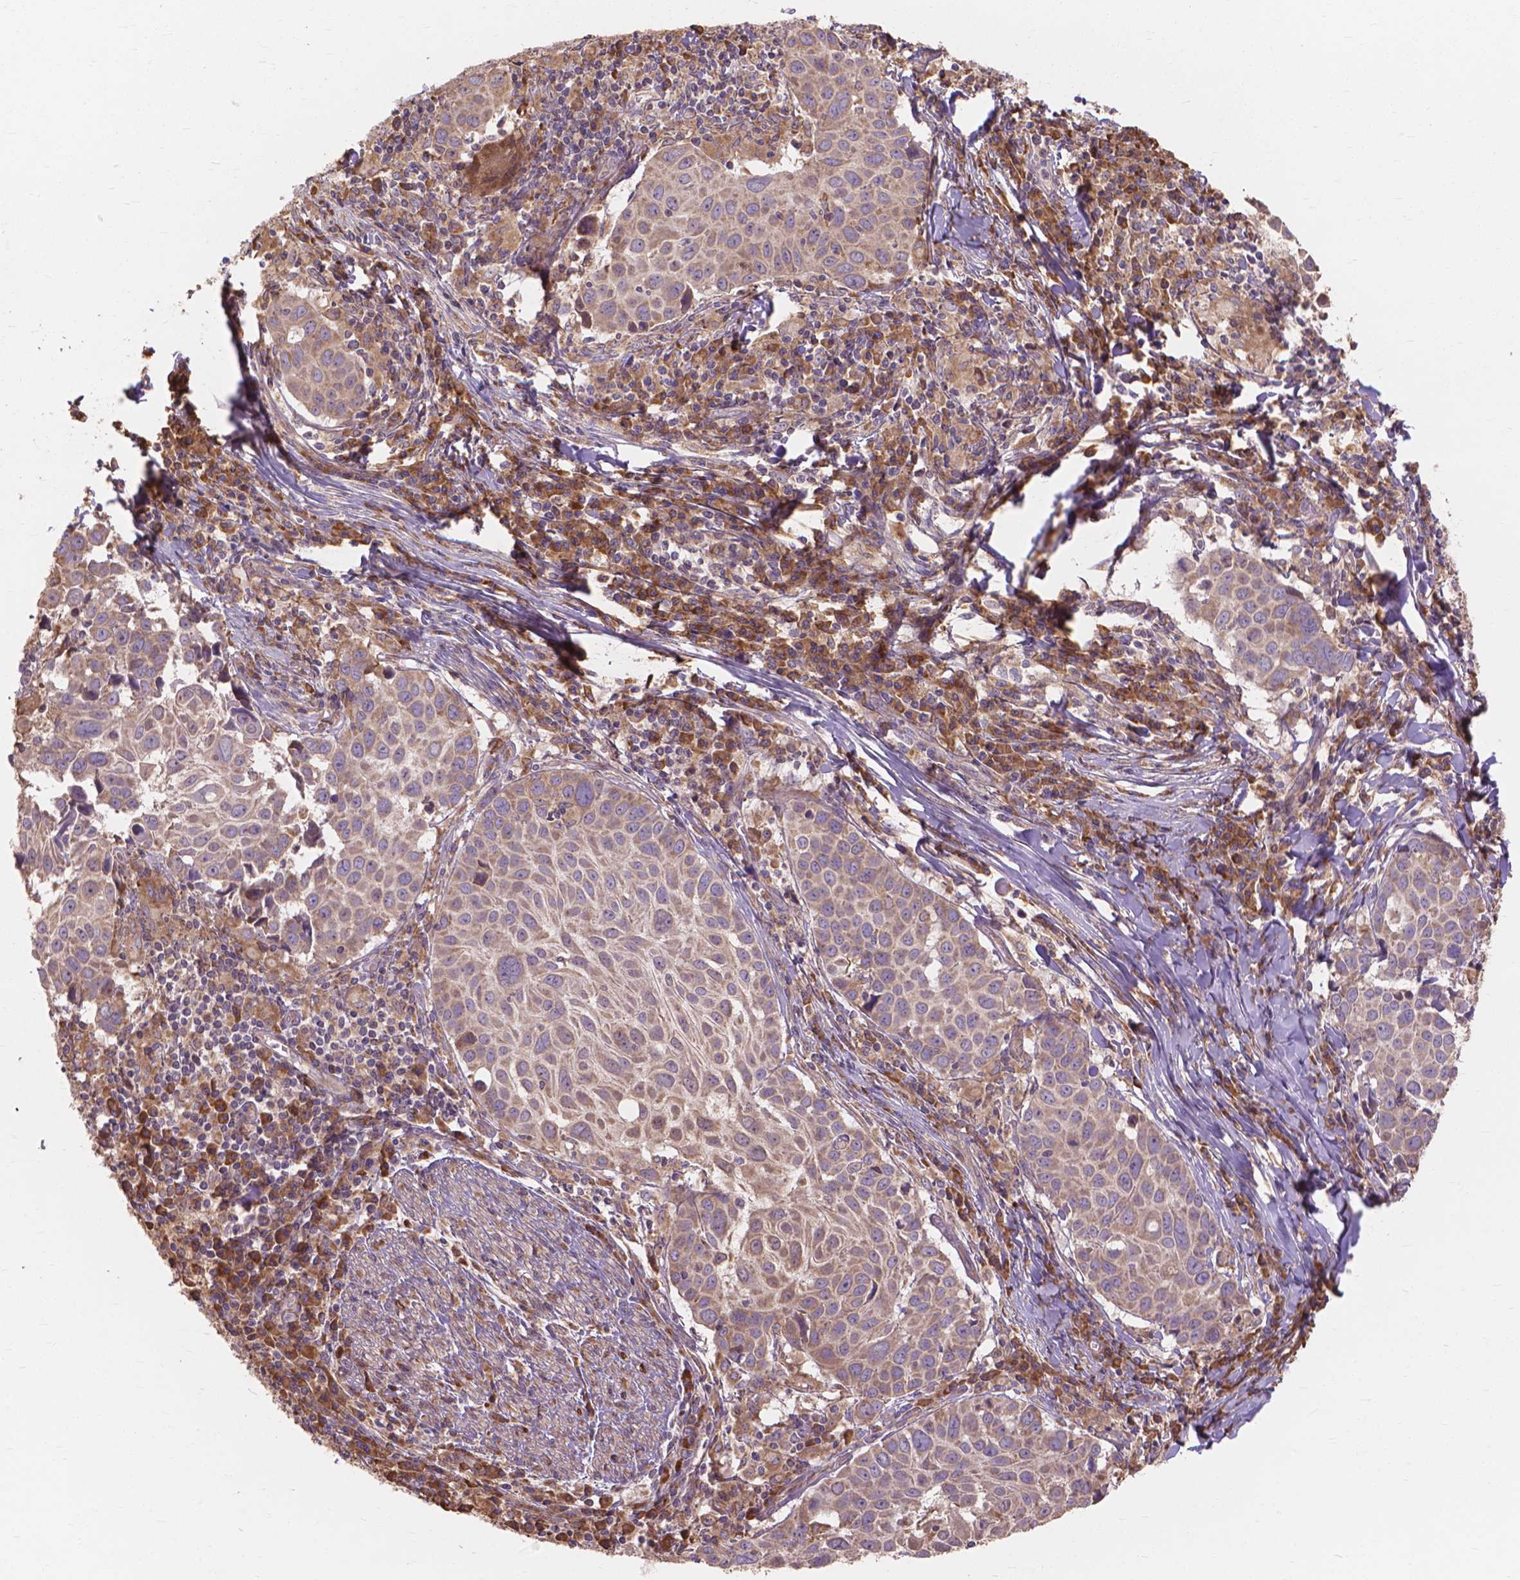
{"staining": {"intensity": "moderate", "quantity": ">75%", "location": "cytoplasmic/membranous"}, "tissue": "lung cancer", "cell_type": "Tumor cells", "image_type": "cancer", "snomed": [{"axis": "morphology", "description": "Squamous cell carcinoma, NOS"}, {"axis": "topography", "description": "Lung"}], "caption": "There is medium levels of moderate cytoplasmic/membranous expression in tumor cells of lung cancer, as demonstrated by immunohistochemical staining (brown color).", "gene": "TAB2", "patient": {"sex": "male", "age": 57}}